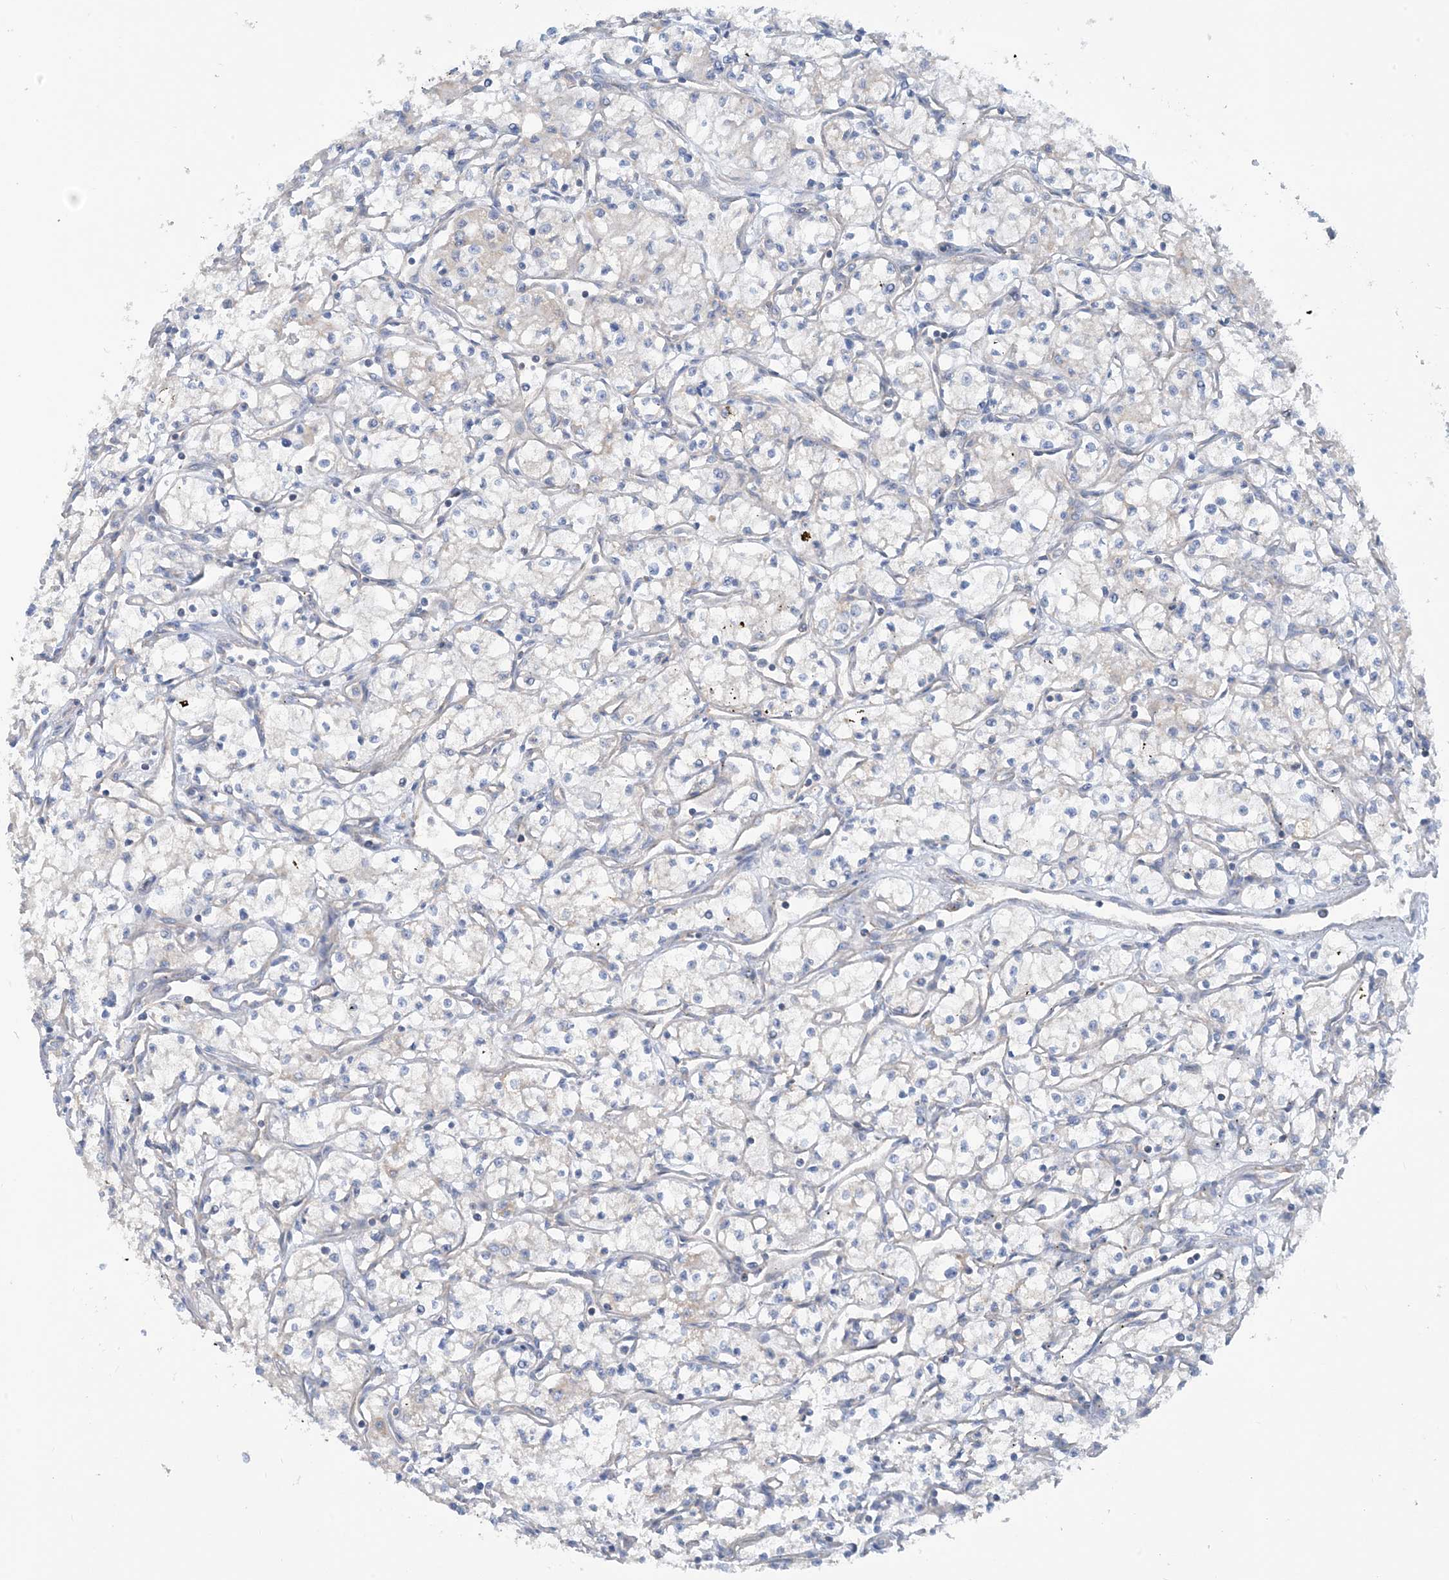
{"staining": {"intensity": "negative", "quantity": "none", "location": "none"}, "tissue": "renal cancer", "cell_type": "Tumor cells", "image_type": "cancer", "snomed": [{"axis": "morphology", "description": "Adenocarcinoma, NOS"}, {"axis": "topography", "description": "Kidney"}], "caption": "The photomicrograph demonstrates no staining of tumor cells in renal cancer (adenocarcinoma).", "gene": "PHOSPHO2", "patient": {"sex": "male", "age": 59}}